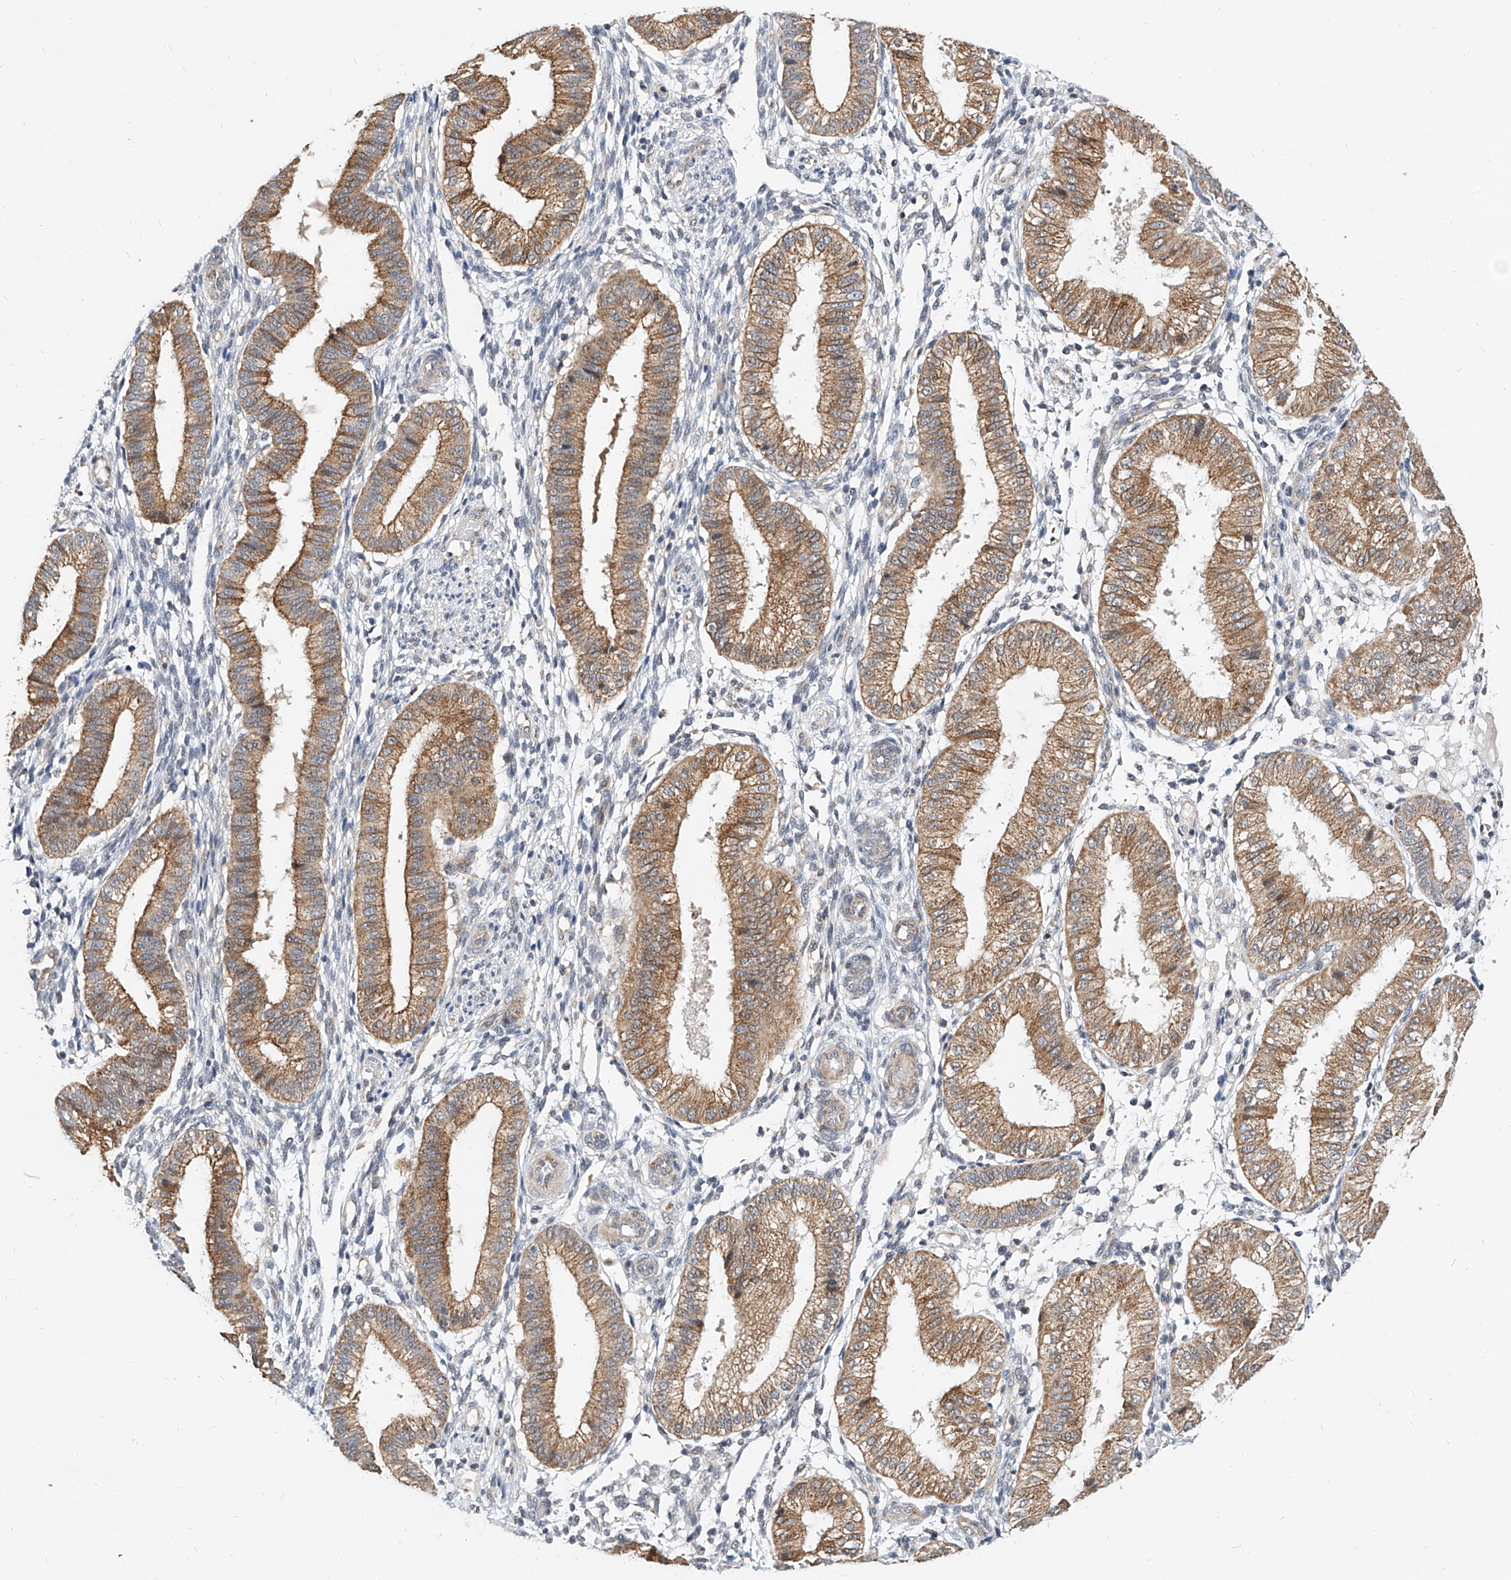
{"staining": {"intensity": "negative", "quantity": "none", "location": "none"}, "tissue": "endometrium", "cell_type": "Cells in endometrial stroma", "image_type": "normal", "snomed": [{"axis": "morphology", "description": "Normal tissue, NOS"}, {"axis": "topography", "description": "Endometrium"}], "caption": "High power microscopy image of an immunohistochemistry (IHC) image of unremarkable endometrium, revealing no significant expression in cells in endometrial stroma.", "gene": "MFSD4B", "patient": {"sex": "female", "age": 39}}